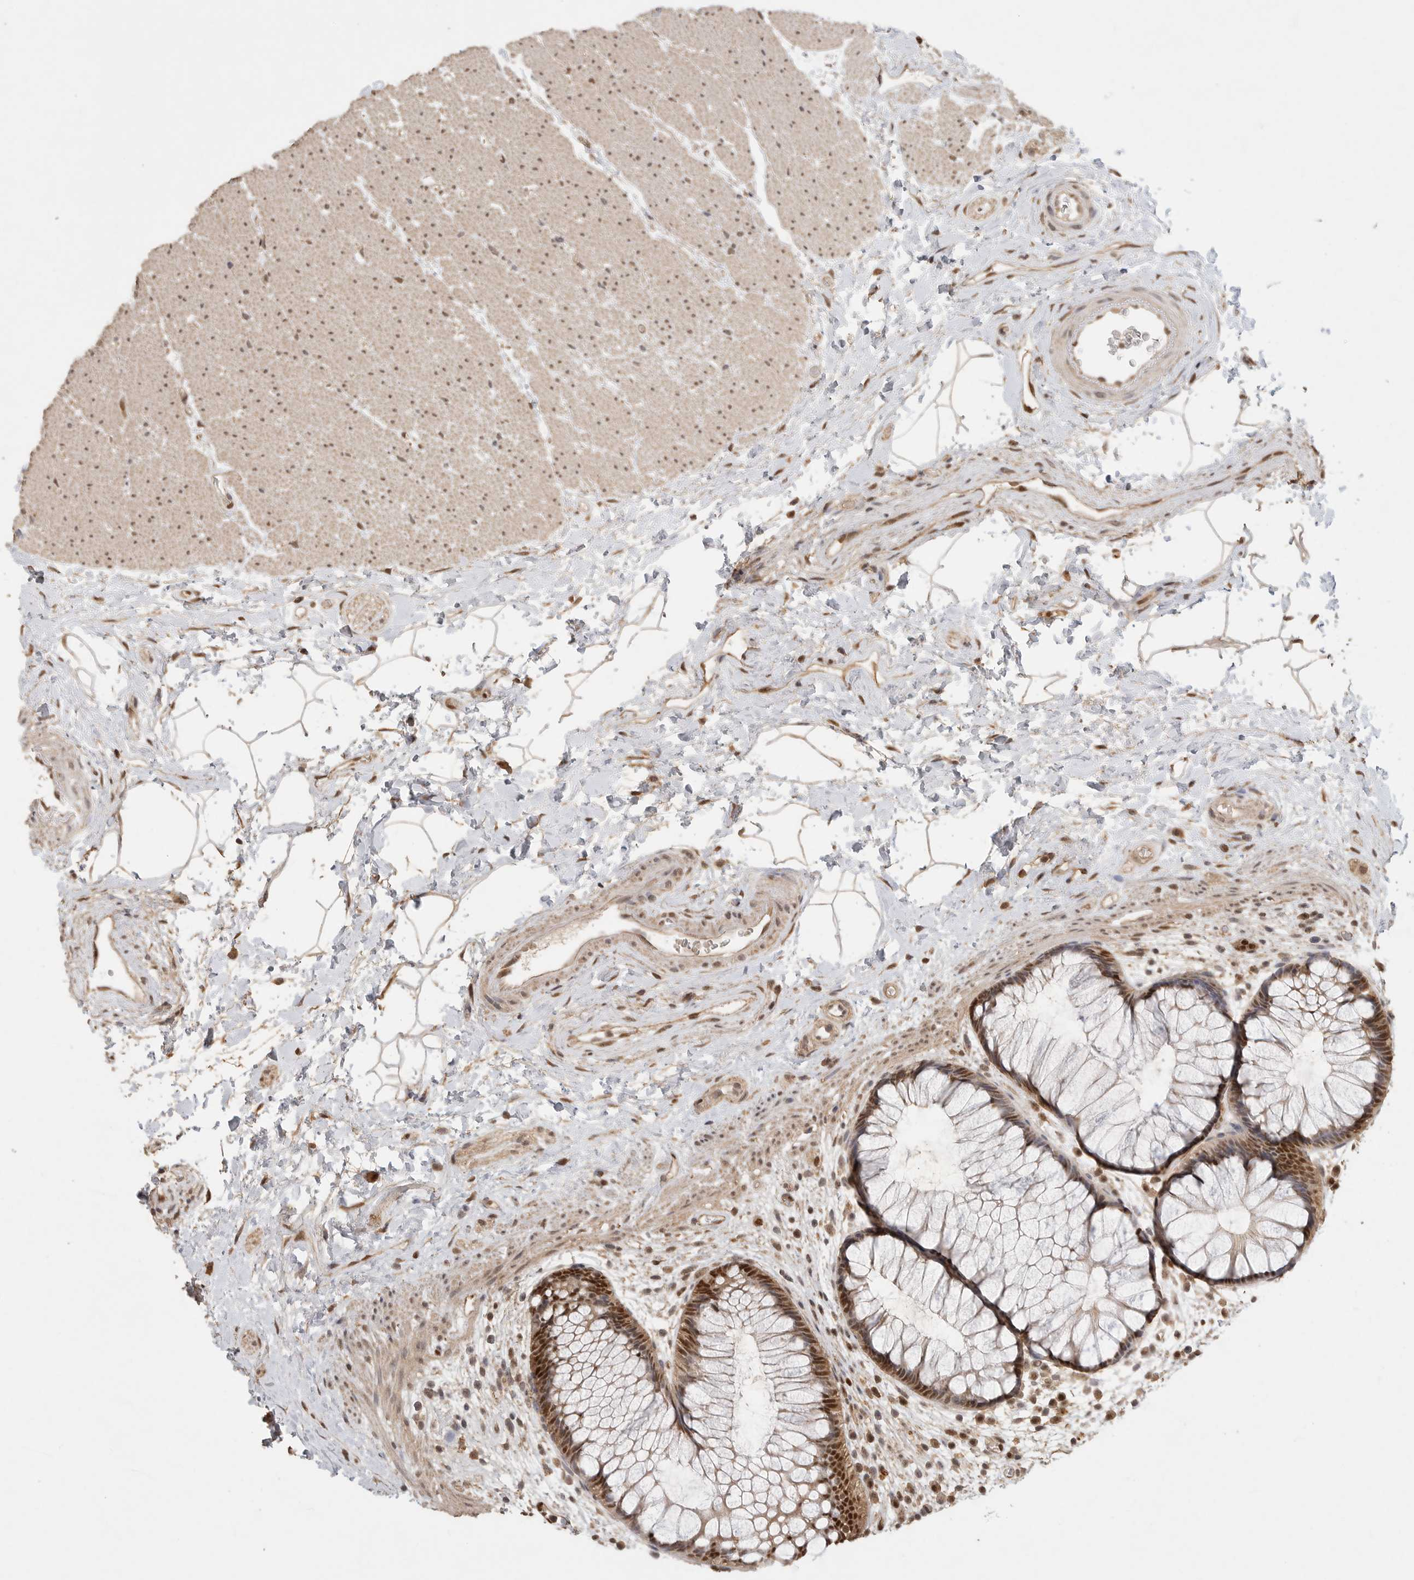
{"staining": {"intensity": "moderate", "quantity": ">75%", "location": "cytoplasmic/membranous,nuclear"}, "tissue": "rectum", "cell_type": "Glandular cells", "image_type": "normal", "snomed": [{"axis": "morphology", "description": "Normal tissue, NOS"}, {"axis": "topography", "description": "Rectum"}], "caption": "DAB immunohistochemical staining of normal rectum displays moderate cytoplasmic/membranous,nuclear protein positivity in about >75% of glandular cells.", "gene": "DFFA", "patient": {"sex": "male", "age": 51}}